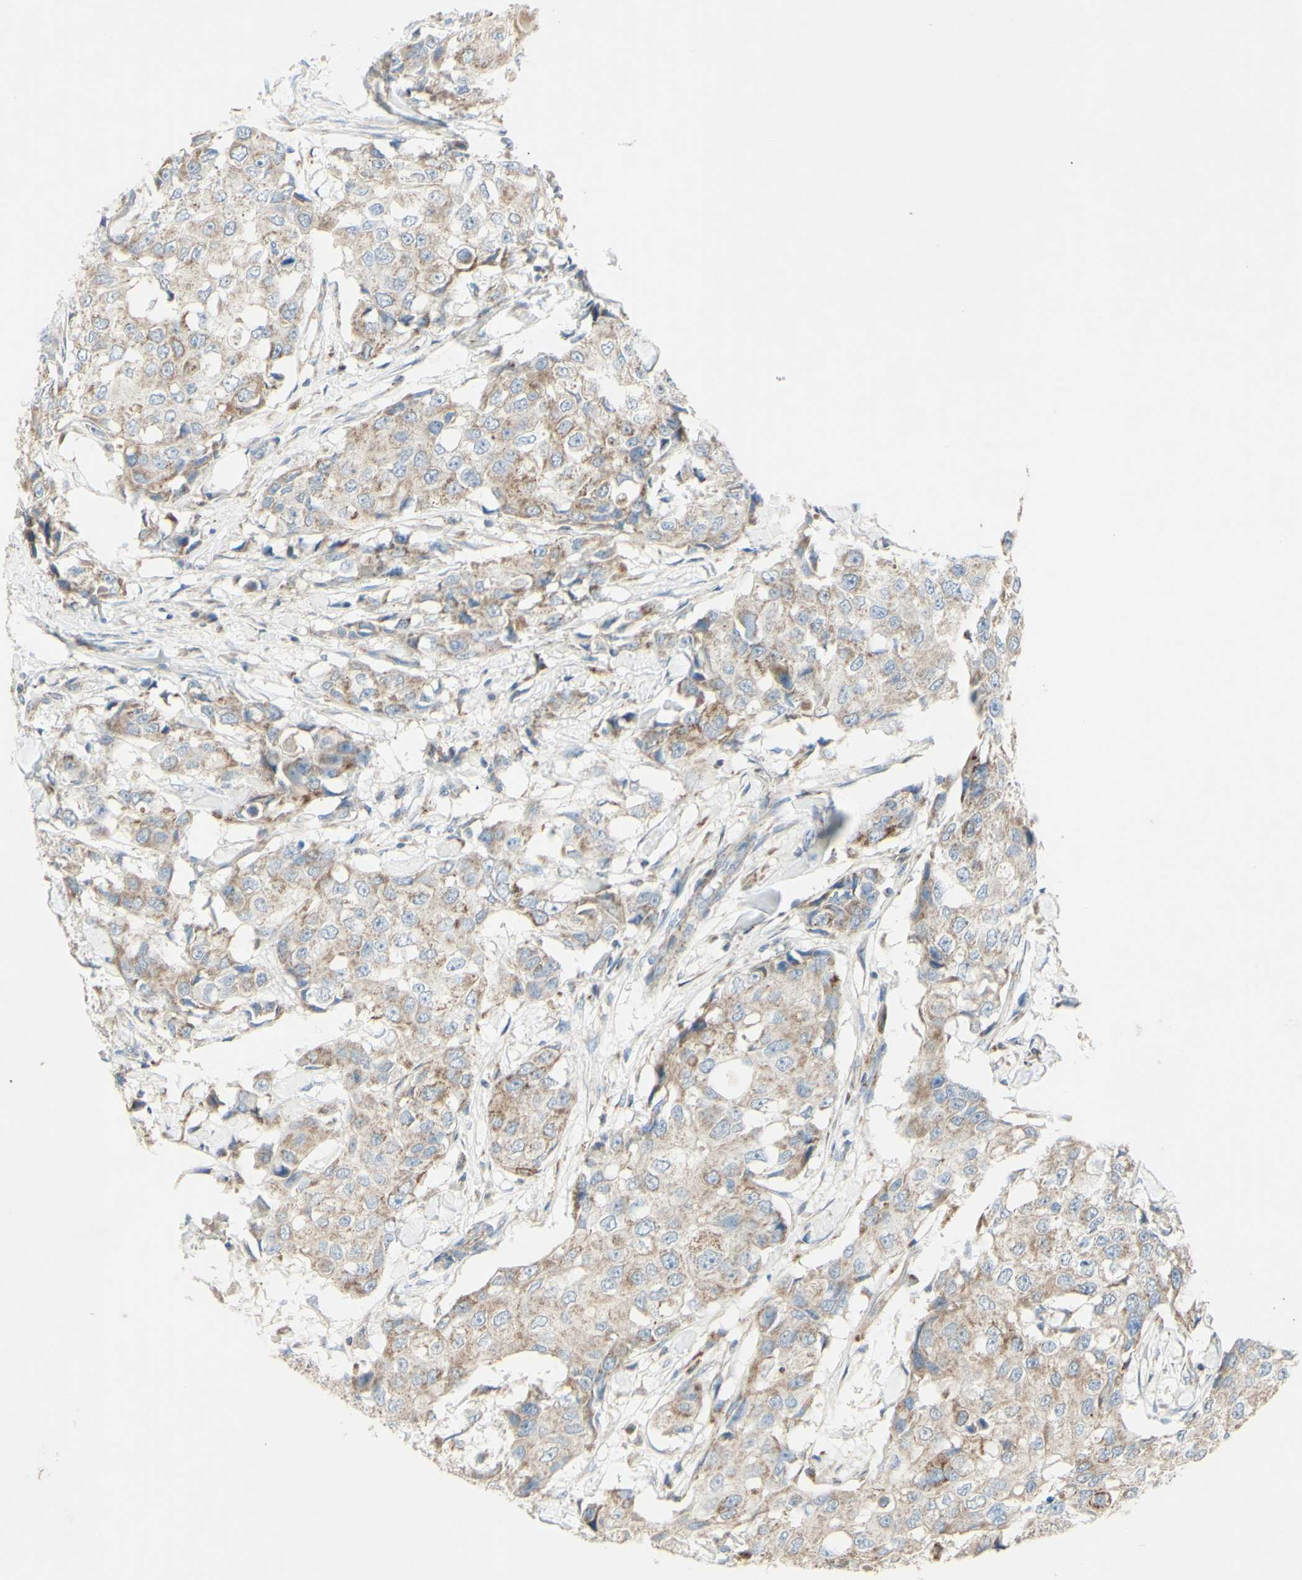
{"staining": {"intensity": "weak", "quantity": "<25%", "location": "cytoplasmic/membranous"}, "tissue": "breast cancer", "cell_type": "Tumor cells", "image_type": "cancer", "snomed": [{"axis": "morphology", "description": "Duct carcinoma"}, {"axis": "topography", "description": "Breast"}], "caption": "This is an immunohistochemistry micrograph of human breast cancer (infiltrating ductal carcinoma). There is no expression in tumor cells.", "gene": "CNTNAP1", "patient": {"sex": "female", "age": 27}}